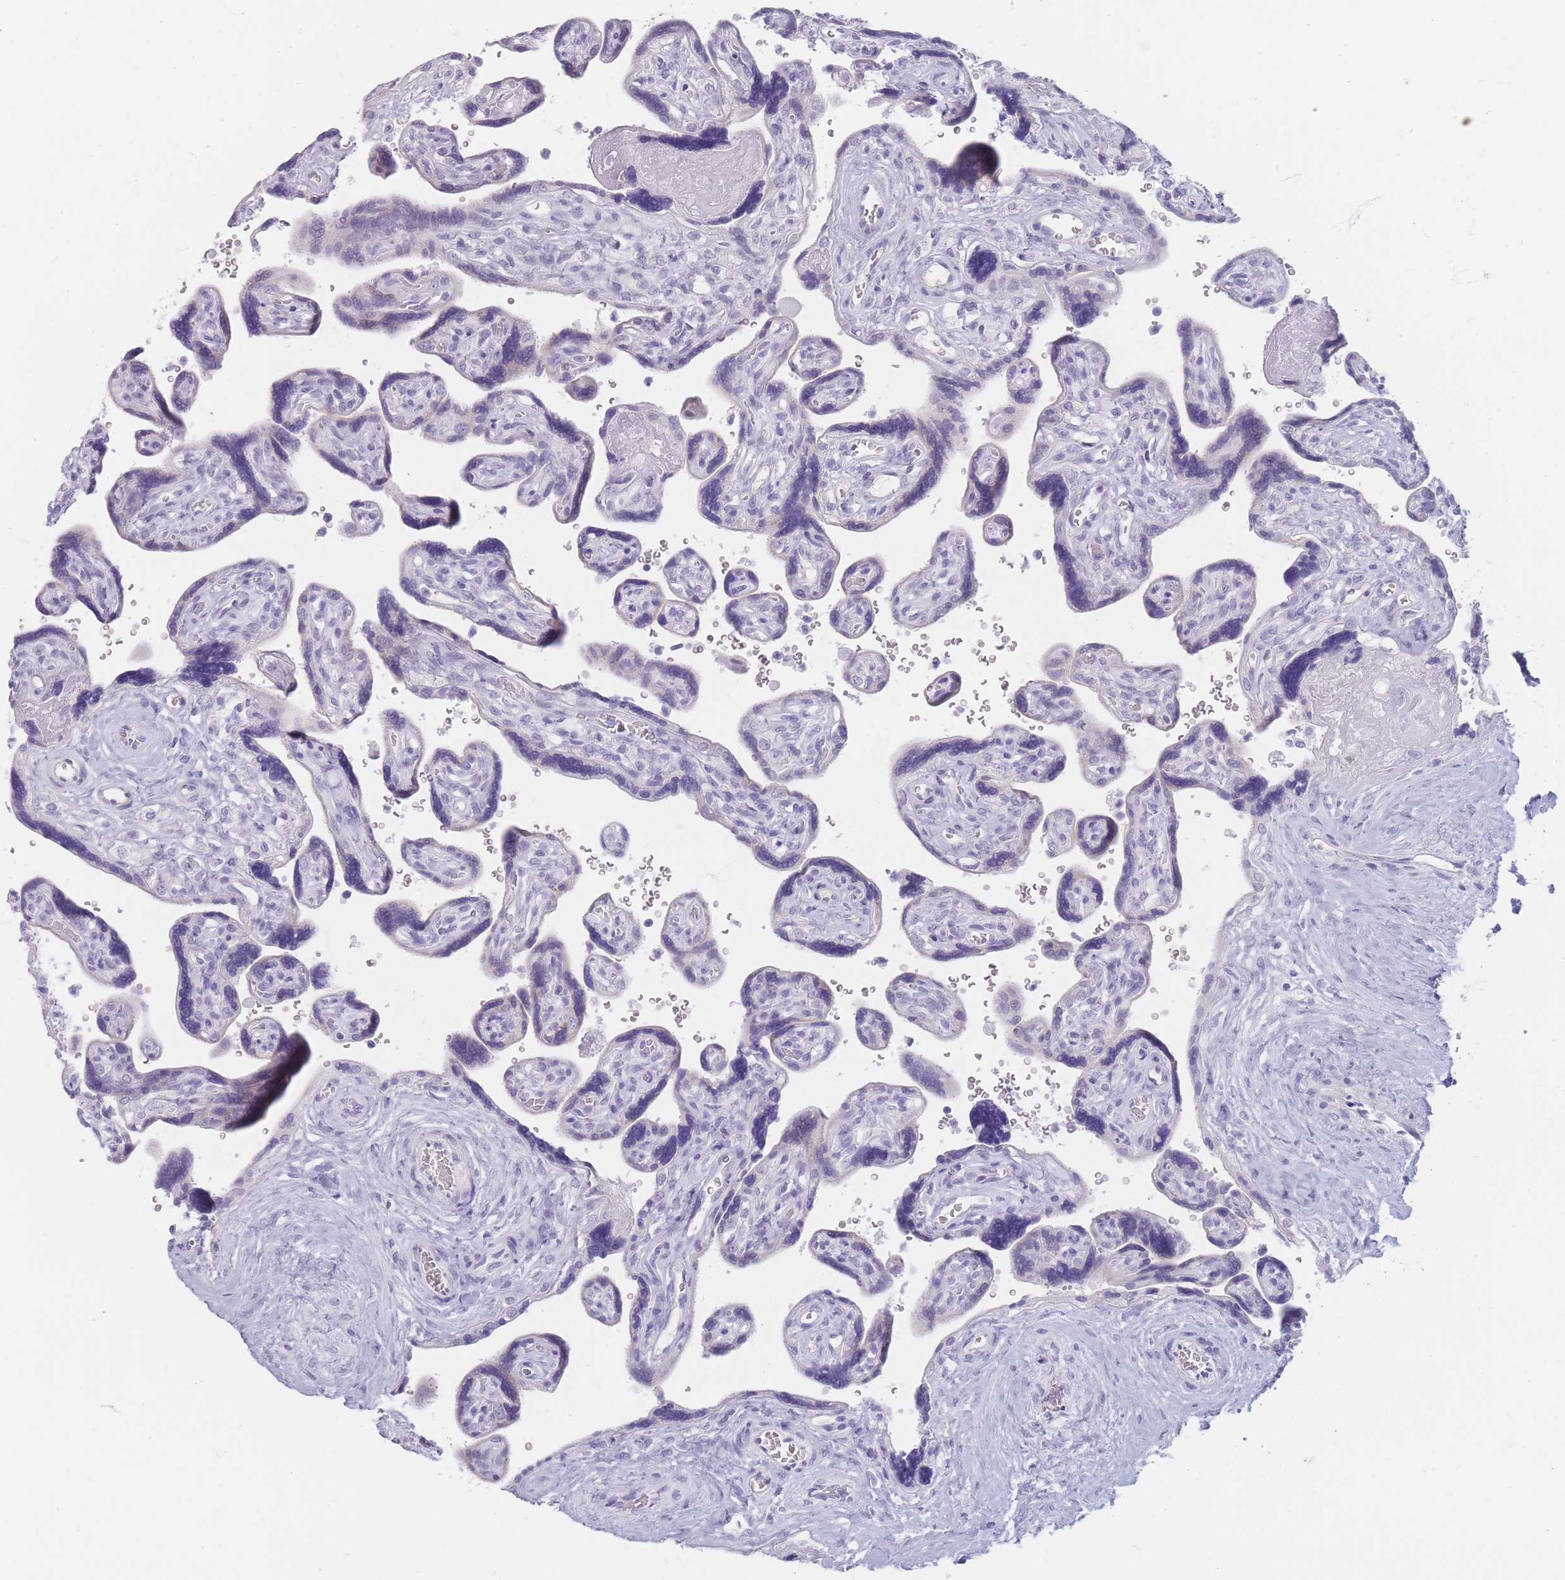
{"staining": {"intensity": "negative", "quantity": "none", "location": "none"}, "tissue": "placenta", "cell_type": "Decidual cells", "image_type": "normal", "snomed": [{"axis": "morphology", "description": "Normal tissue, NOS"}, {"axis": "topography", "description": "Placenta"}], "caption": "A high-resolution photomicrograph shows IHC staining of unremarkable placenta, which demonstrates no significant positivity in decidual cells. (DAB IHC, high magnification).", "gene": "PIGM", "patient": {"sex": "female", "age": 39}}